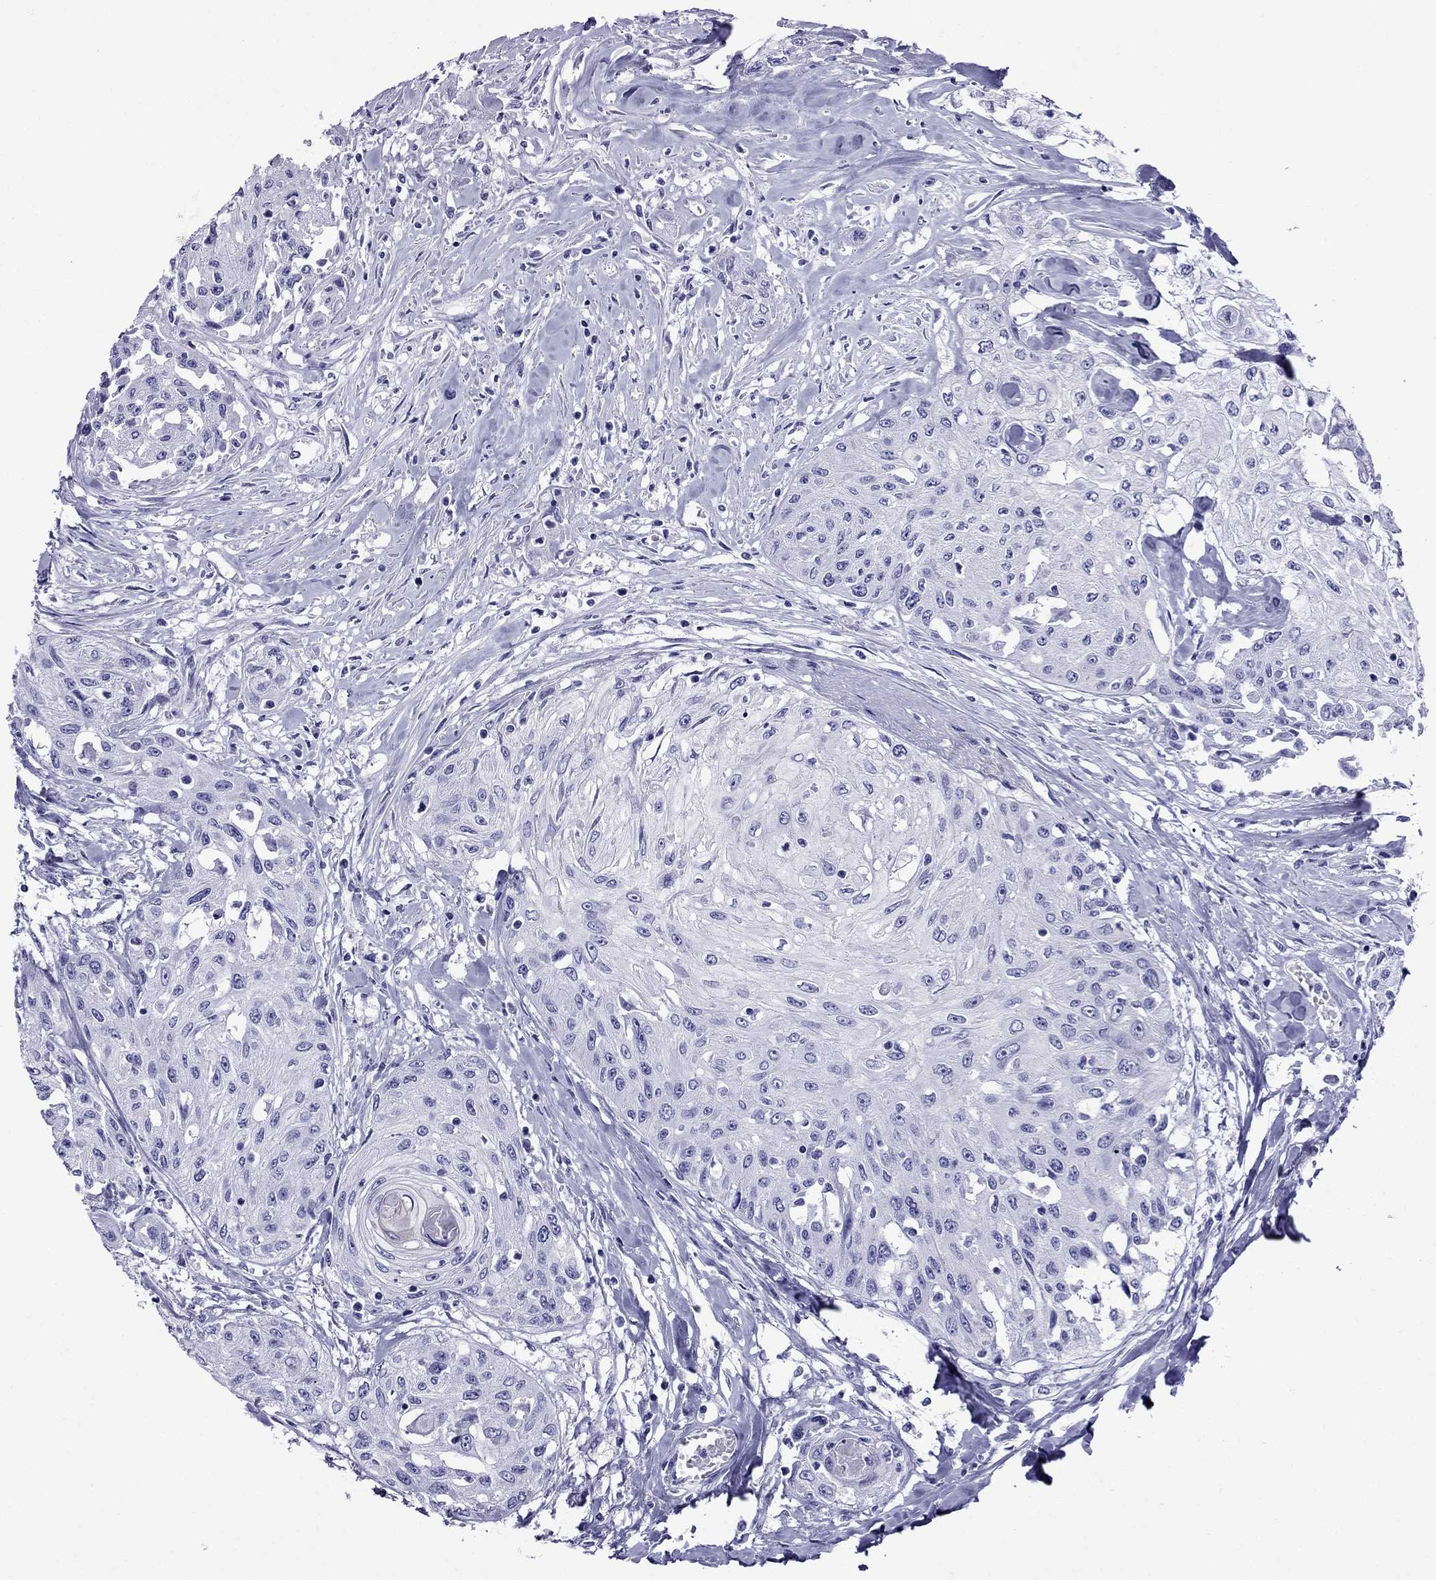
{"staining": {"intensity": "negative", "quantity": "none", "location": "none"}, "tissue": "head and neck cancer", "cell_type": "Tumor cells", "image_type": "cancer", "snomed": [{"axis": "morphology", "description": "Normal tissue, NOS"}, {"axis": "morphology", "description": "Squamous cell carcinoma, NOS"}, {"axis": "topography", "description": "Oral tissue"}, {"axis": "topography", "description": "Peripheral nerve tissue"}, {"axis": "topography", "description": "Head-Neck"}], "caption": "Immunohistochemistry image of human head and neck cancer stained for a protein (brown), which demonstrates no staining in tumor cells.", "gene": "CRYBA1", "patient": {"sex": "female", "age": 59}}